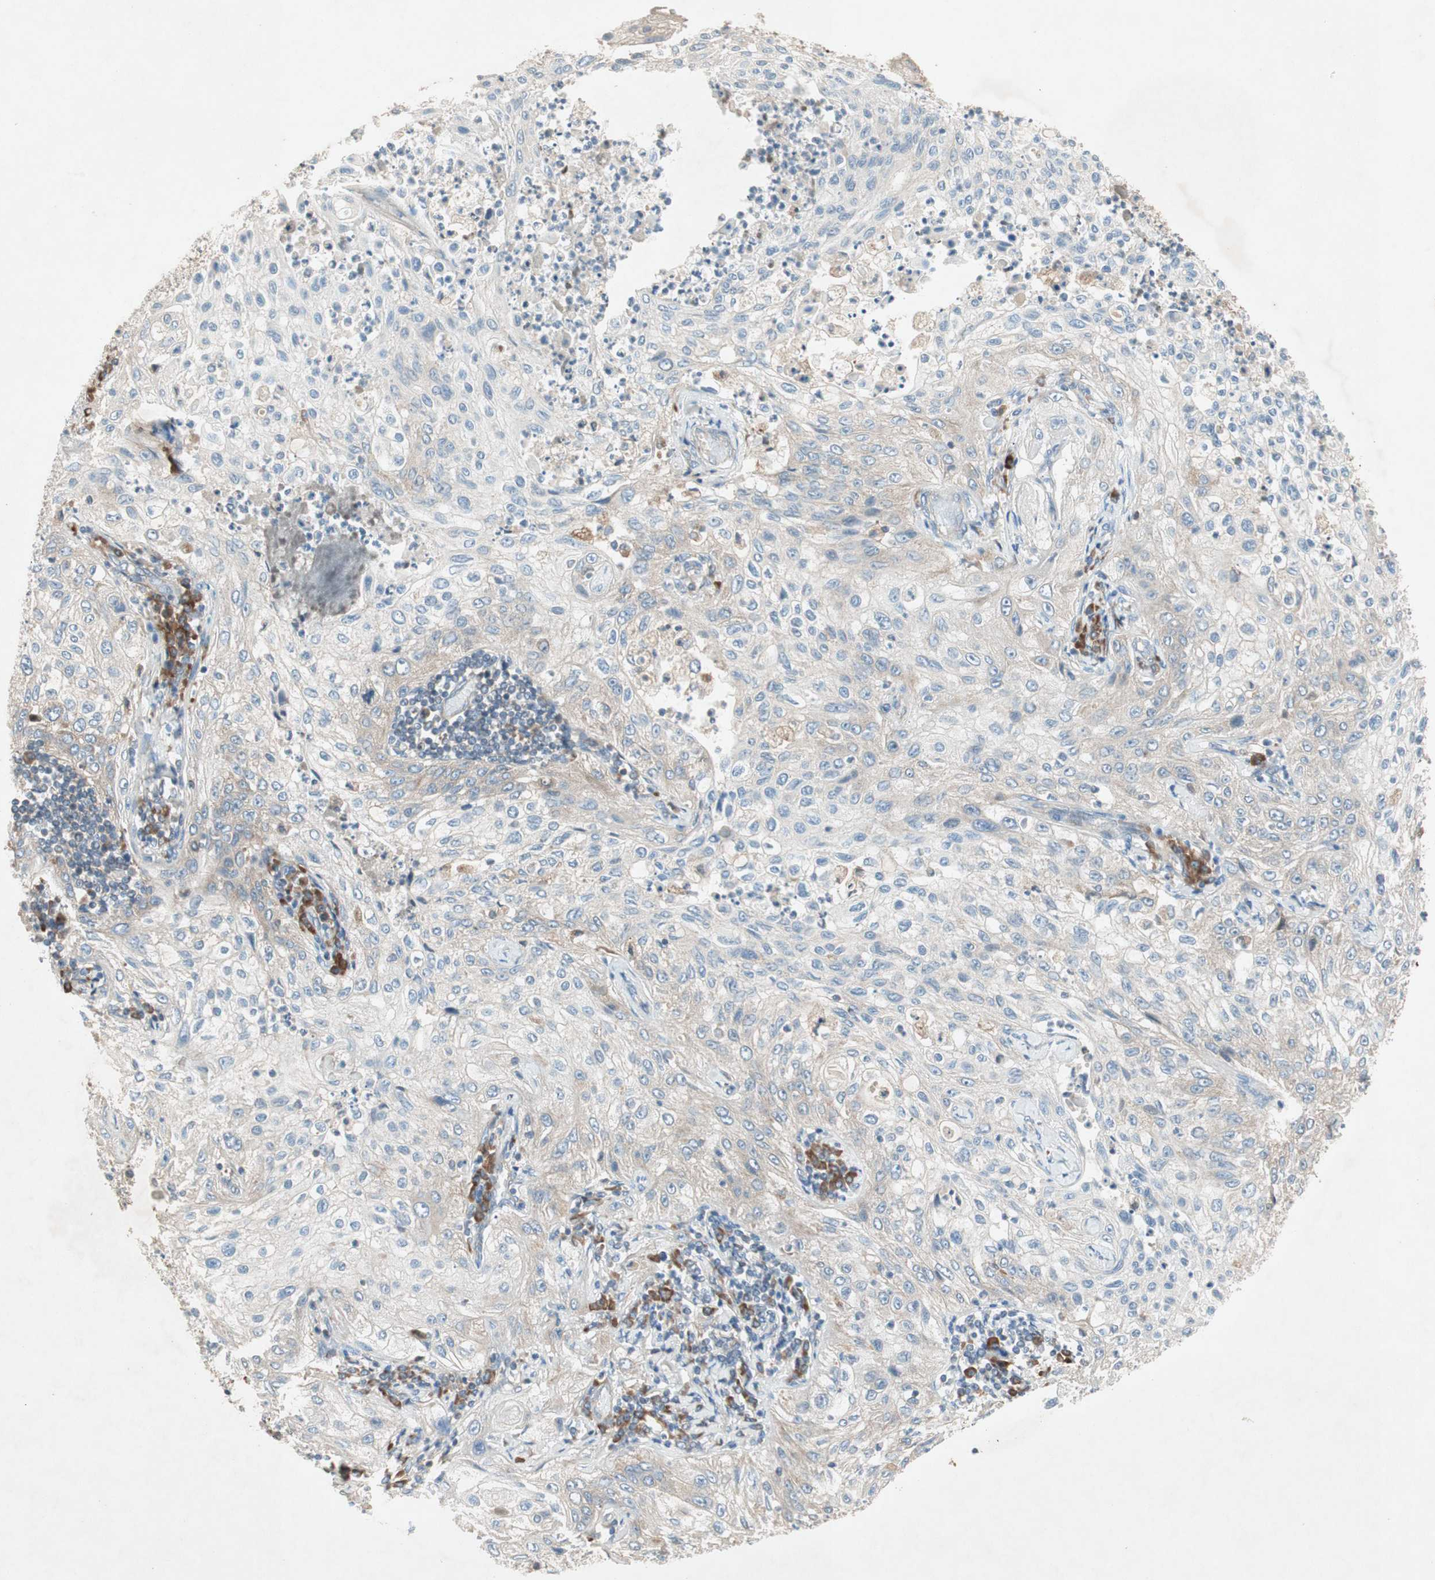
{"staining": {"intensity": "weak", "quantity": "25%-75%", "location": "cytoplasmic/membranous"}, "tissue": "lung cancer", "cell_type": "Tumor cells", "image_type": "cancer", "snomed": [{"axis": "morphology", "description": "Inflammation, NOS"}, {"axis": "morphology", "description": "Squamous cell carcinoma, NOS"}, {"axis": "topography", "description": "Lymph node"}, {"axis": "topography", "description": "Soft tissue"}, {"axis": "topography", "description": "Lung"}], "caption": "A high-resolution photomicrograph shows immunohistochemistry (IHC) staining of lung cancer (squamous cell carcinoma), which displays weak cytoplasmic/membranous positivity in approximately 25%-75% of tumor cells.", "gene": "RPL23", "patient": {"sex": "male", "age": 66}}